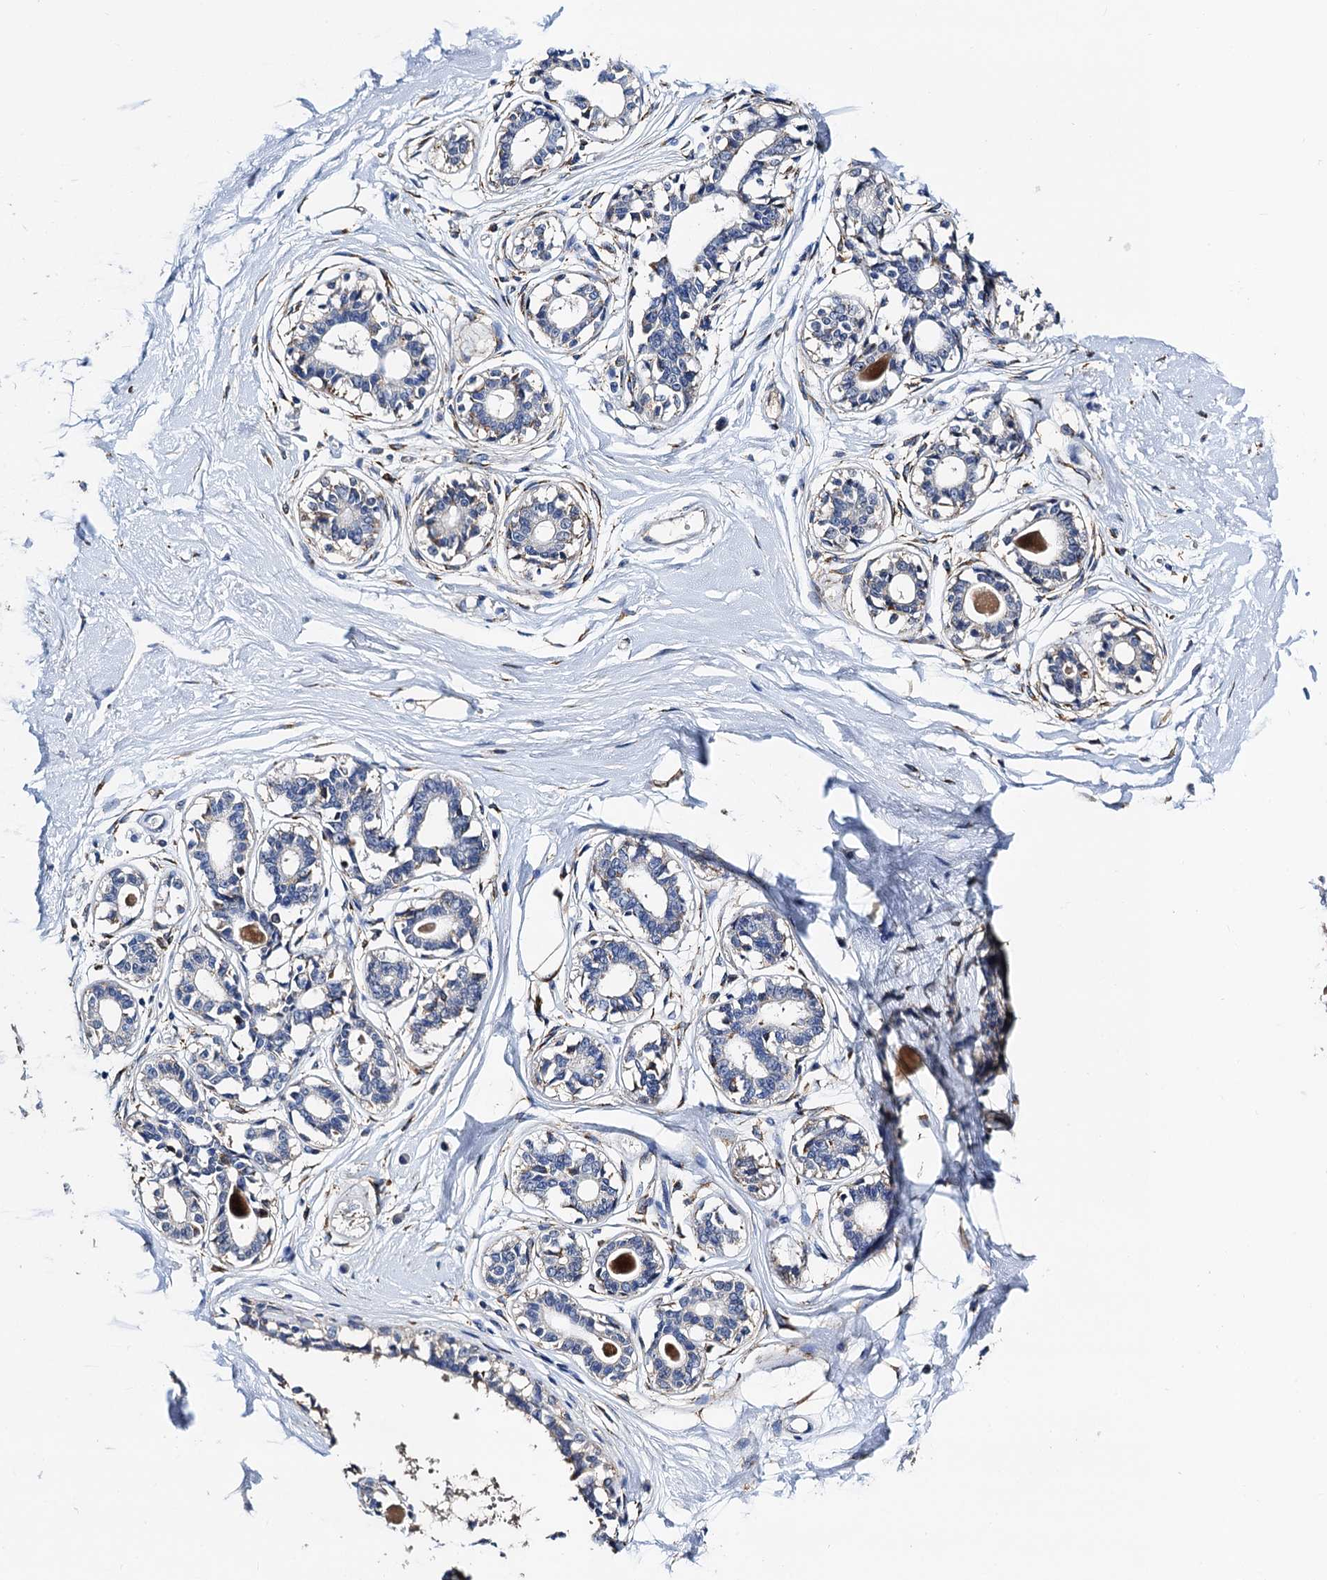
{"staining": {"intensity": "negative", "quantity": "none", "location": "none"}, "tissue": "breast", "cell_type": "Adipocytes", "image_type": "normal", "snomed": [{"axis": "morphology", "description": "Normal tissue, NOS"}, {"axis": "topography", "description": "Breast"}], "caption": "Photomicrograph shows no significant protein staining in adipocytes of benign breast.", "gene": "FREM3", "patient": {"sex": "female", "age": 45}}